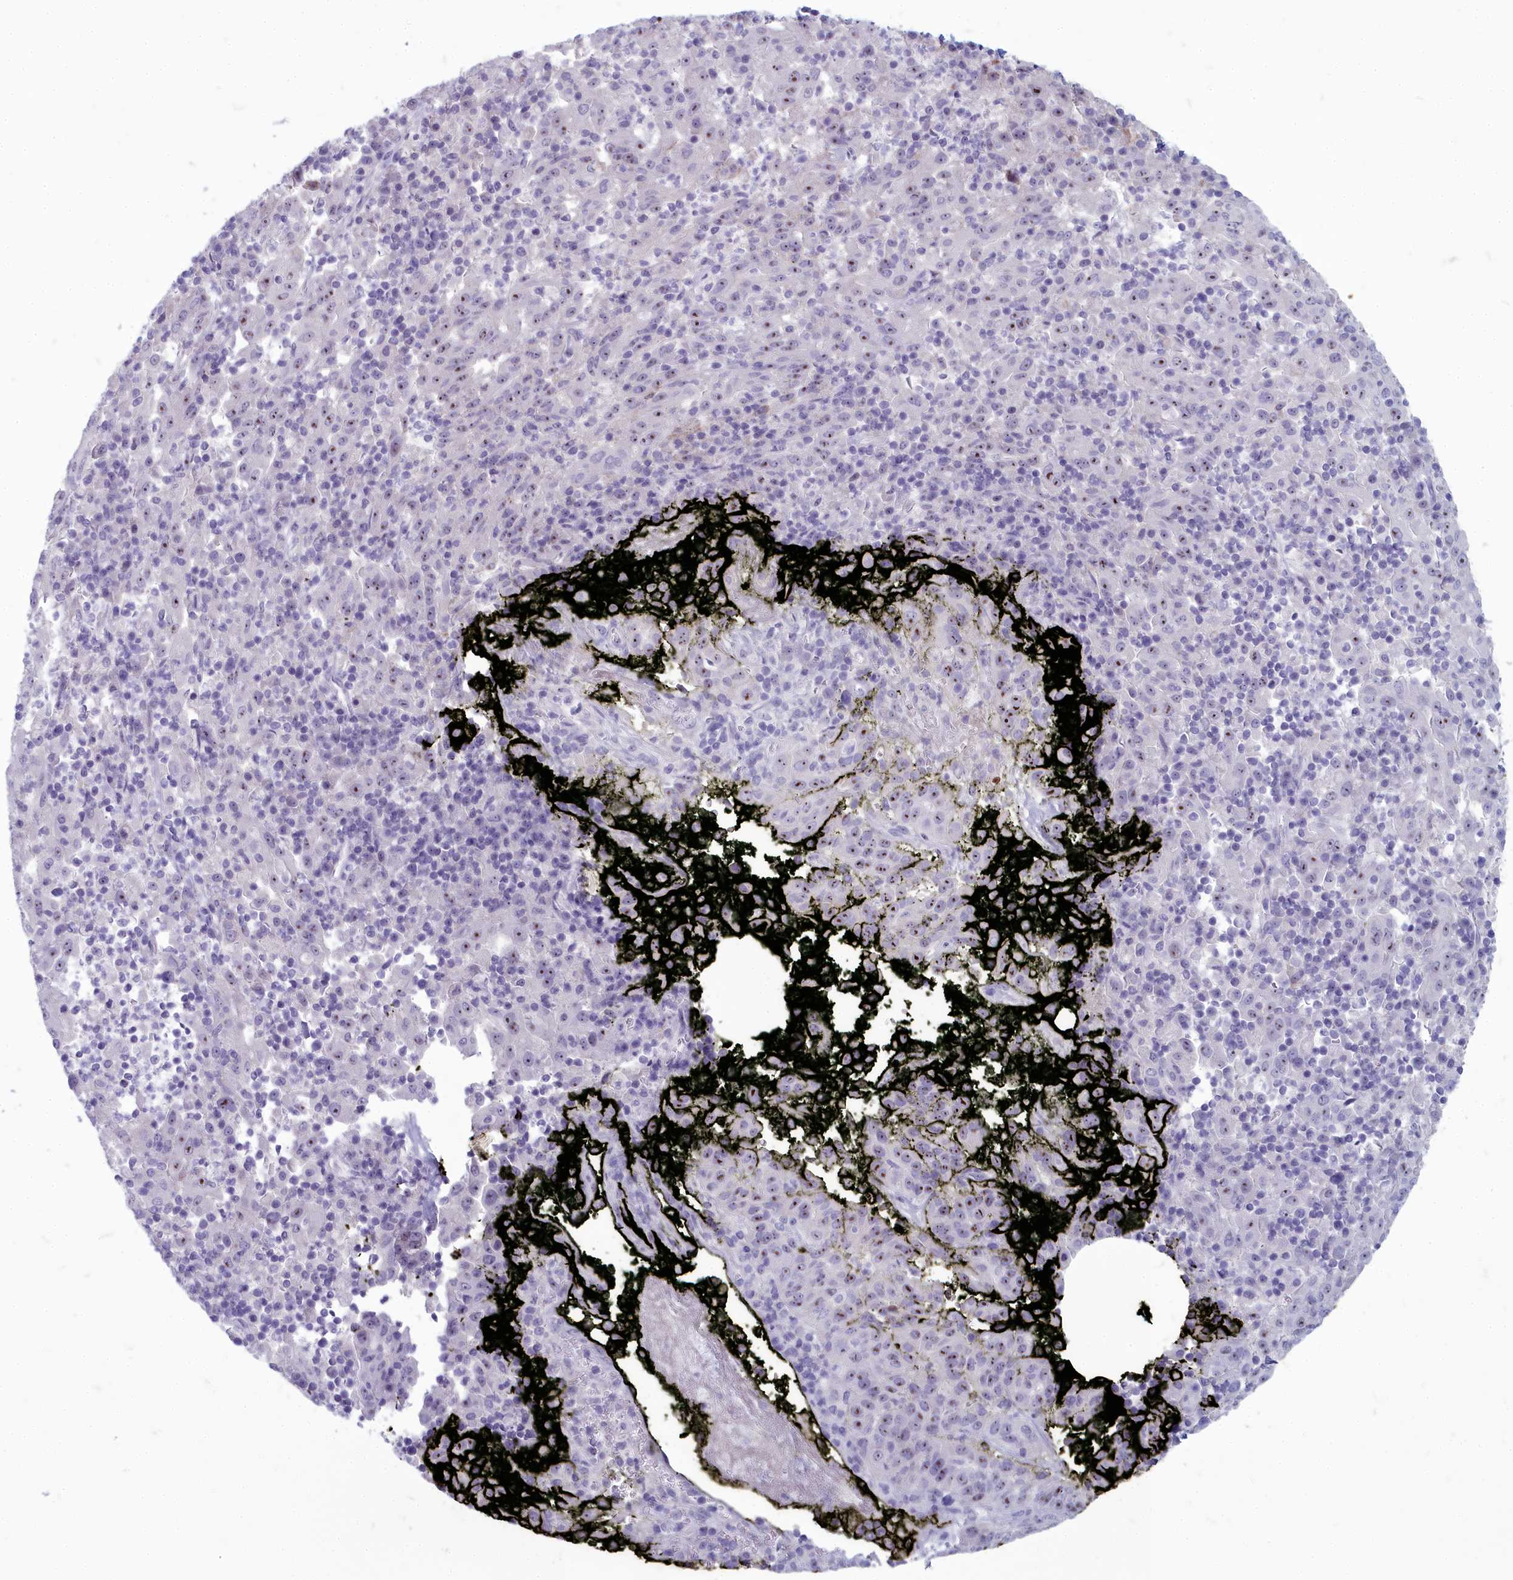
{"staining": {"intensity": "weak", "quantity": "25%-75%", "location": "nuclear"}, "tissue": "pancreatic cancer", "cell_type": "Tumor cells", "image_type": "cancer", "snomed": [{"axis": "morphology", "description": "Adenocarcinoma, NOS"}, {"axis": "topography", "description": "Pancreas"}], "caption": "A histopathology image showing weak nuclear positivity in about 25%-75% of tumor cells in adenocarcinoma (pancreatic), as visualized by brown immunohistochemical staining.", "gene": "INSYN2A", "patient": {"sex": "male", "age": 63}}